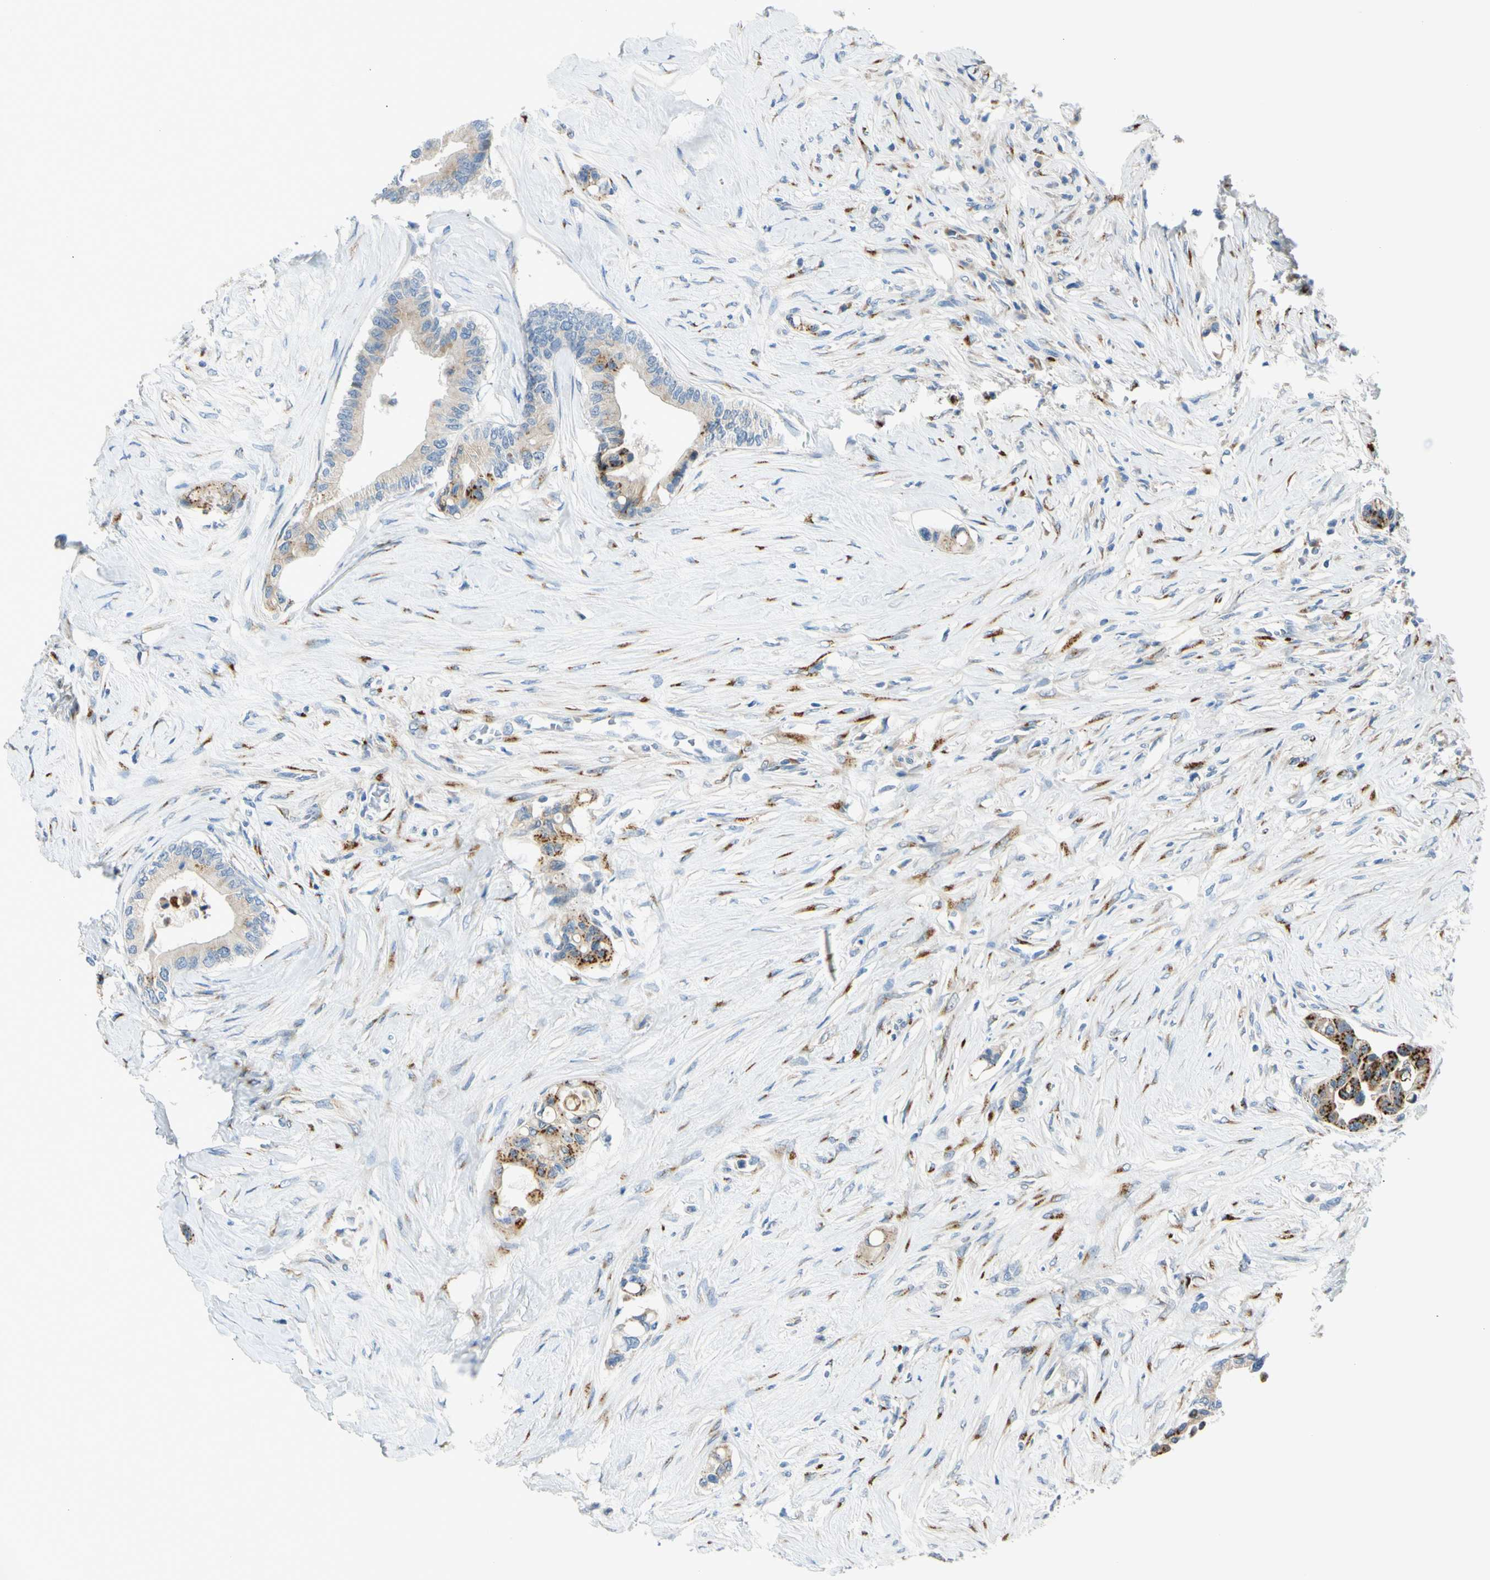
{"staining": {"intensity": "strong", "quantity": "<25%", "location": "cytoplasmic/membranous"}, "tissue": "colorectal cancer", "cell_type": "Tumor cells", "image_type": "cancer", "snomed": [{"axis": "morphology", "description": "Normal tissue, NOS"}, {"axis": "morphology", "description": "Adenocarcinoma, NOS"}, {"axis": "topography", "description": "Colon"}], "caption": "Brown immunohistochemical staining in human adenocarcinoma (colorectal) displays strong cytoplasmic/membranous expression in approximately <25% of tumor cells. (DAB = brown stain, brightfield microscopy at high magnification).", "gene": "GALNT5", "patient": {"sex": "male", "age": 82}}